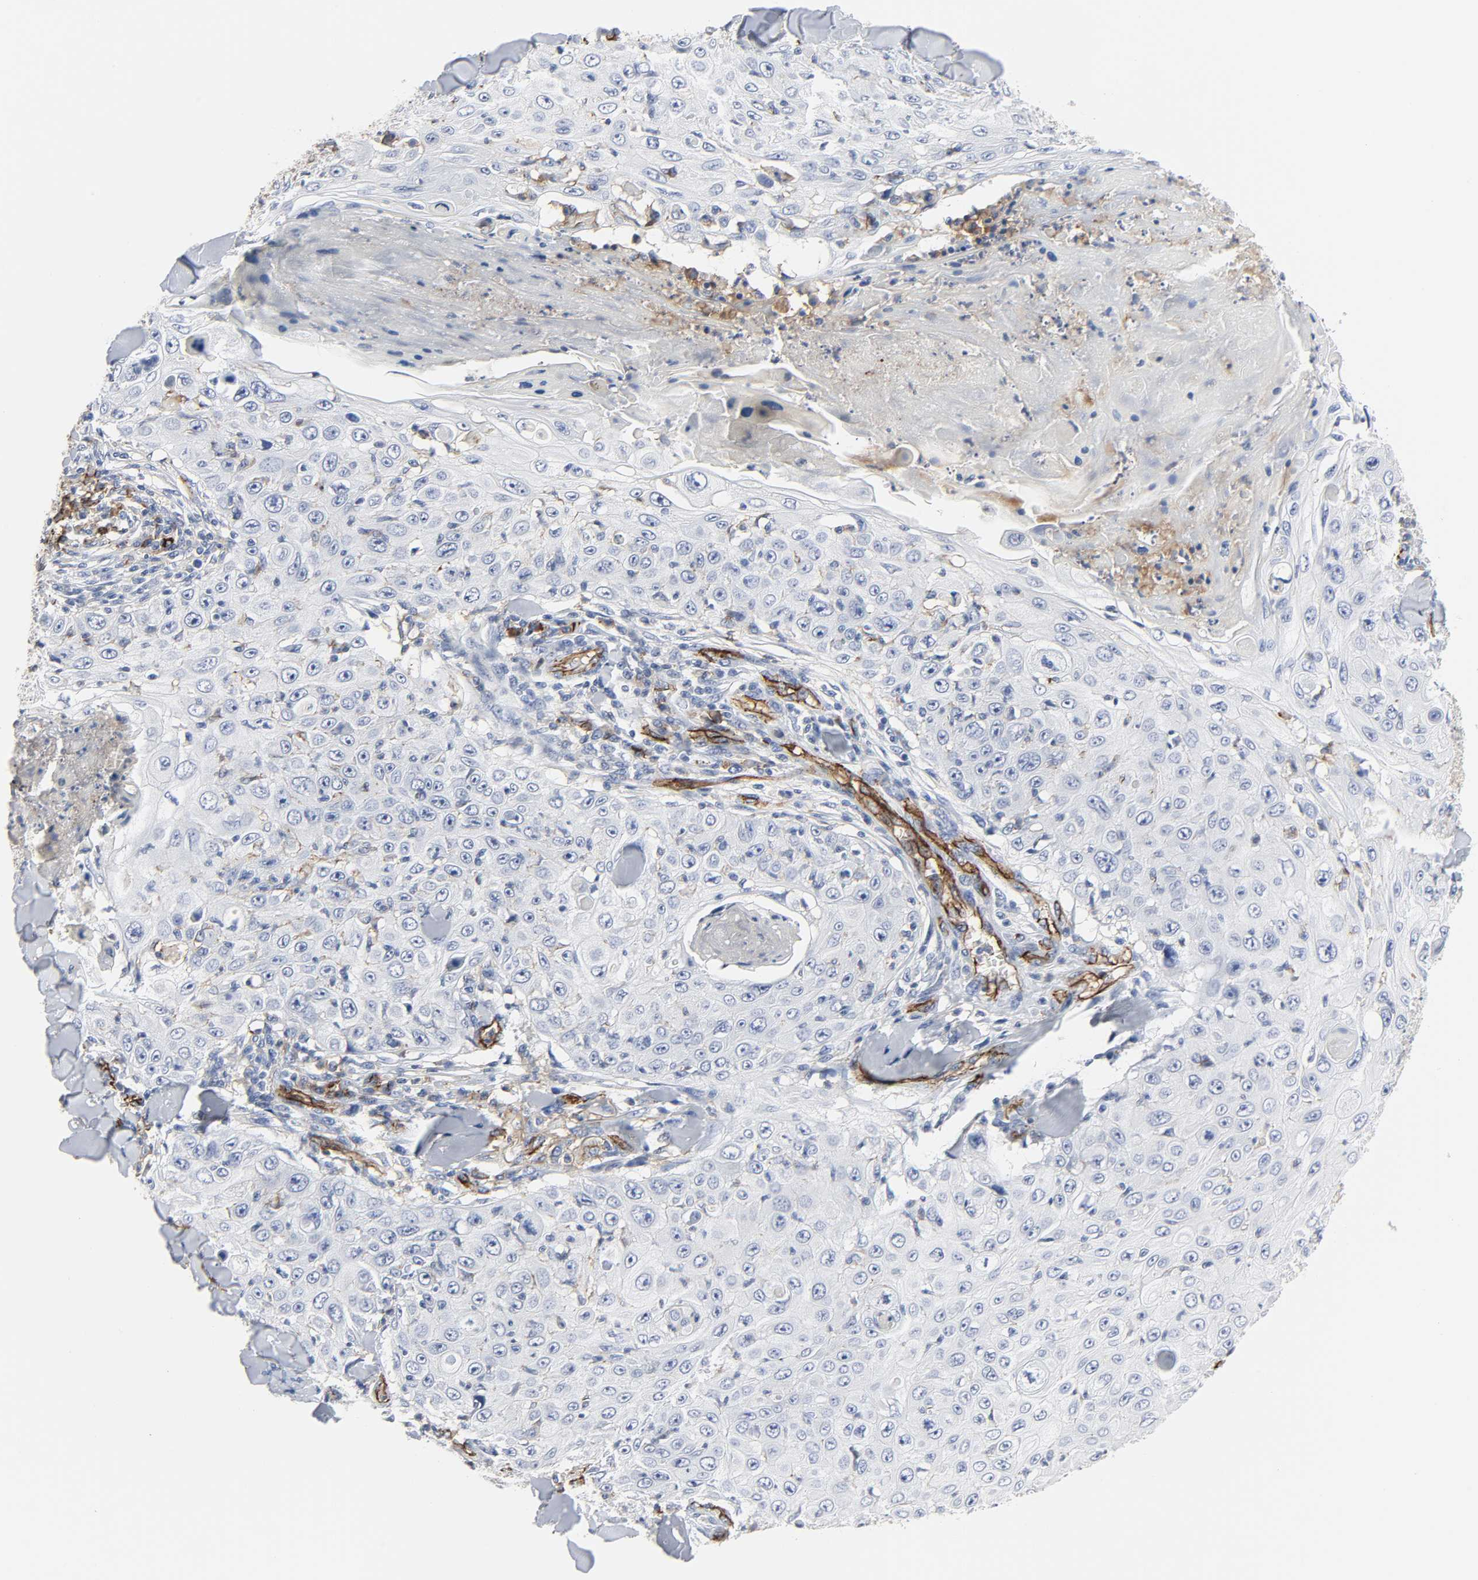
{"staining": {"intensity": "negative", "quantity": "none", "location": "none"}, "tissue": "skin cancer", "cell_type": "Tumor cells", "image_type": "cancer", "snomed": [{"axis": "morphology", "description": "Squamous cell carcinoma, NOS"}, {"axis": "topography", "description": "Skin"}], "caption": "IHC histopathology image of neoplastic tissue: human skin cancer stained with DAB displays no significant protein expression in tumor cells.", "gene": "PECAM1", "patient": {"sex": "male", "age": 86}}